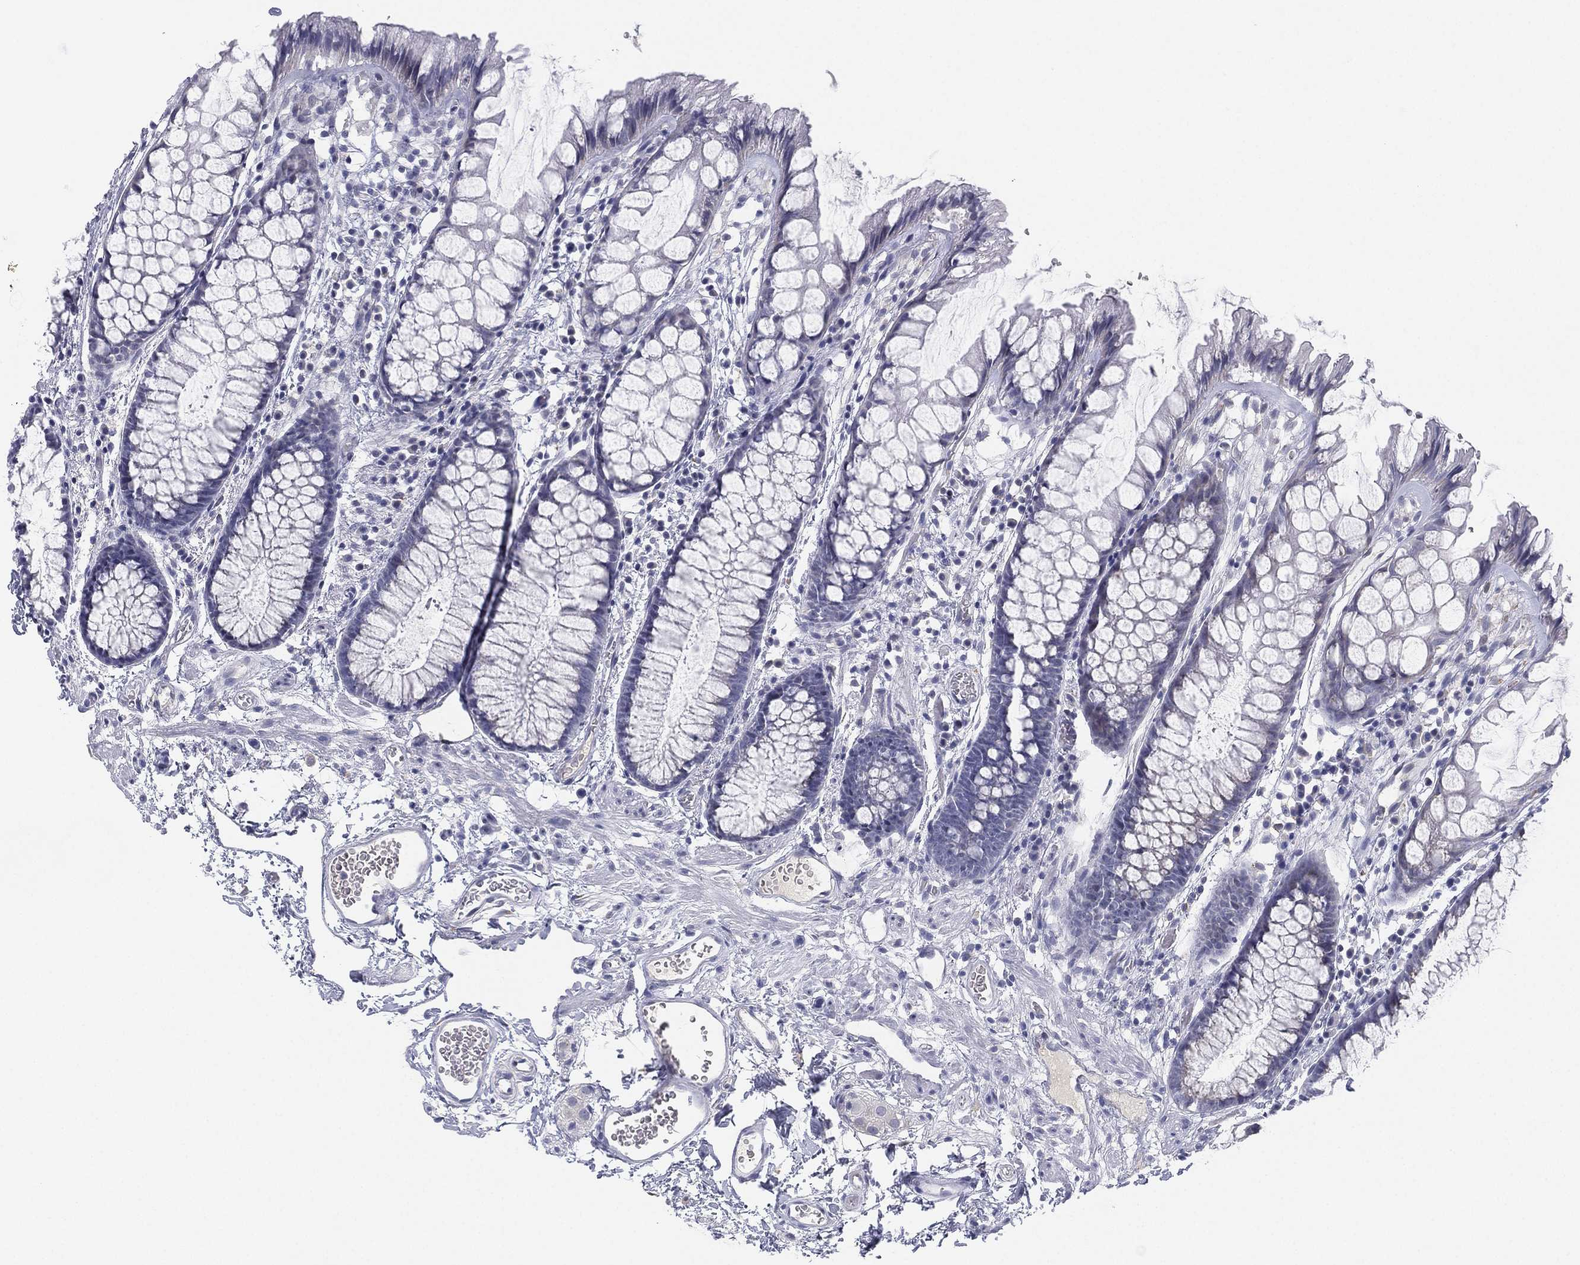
{"staining": {"intensity": "negative", "quantity": "none", "location": "none"}, "tissue": "rectum", "cell_type": "Glandular cells", "image_type": "normal", "snomed": [{"axis": "morphology", "description": "Normal tissue, NOS"}, {"axis": "topography", "description": "Rectum"}], "caption": "Protein analysis of unremarkable rectum shows no significant expression in glandular cells.", "gene": "MLF1", "patient": {"sex": "female", "age": 62}}